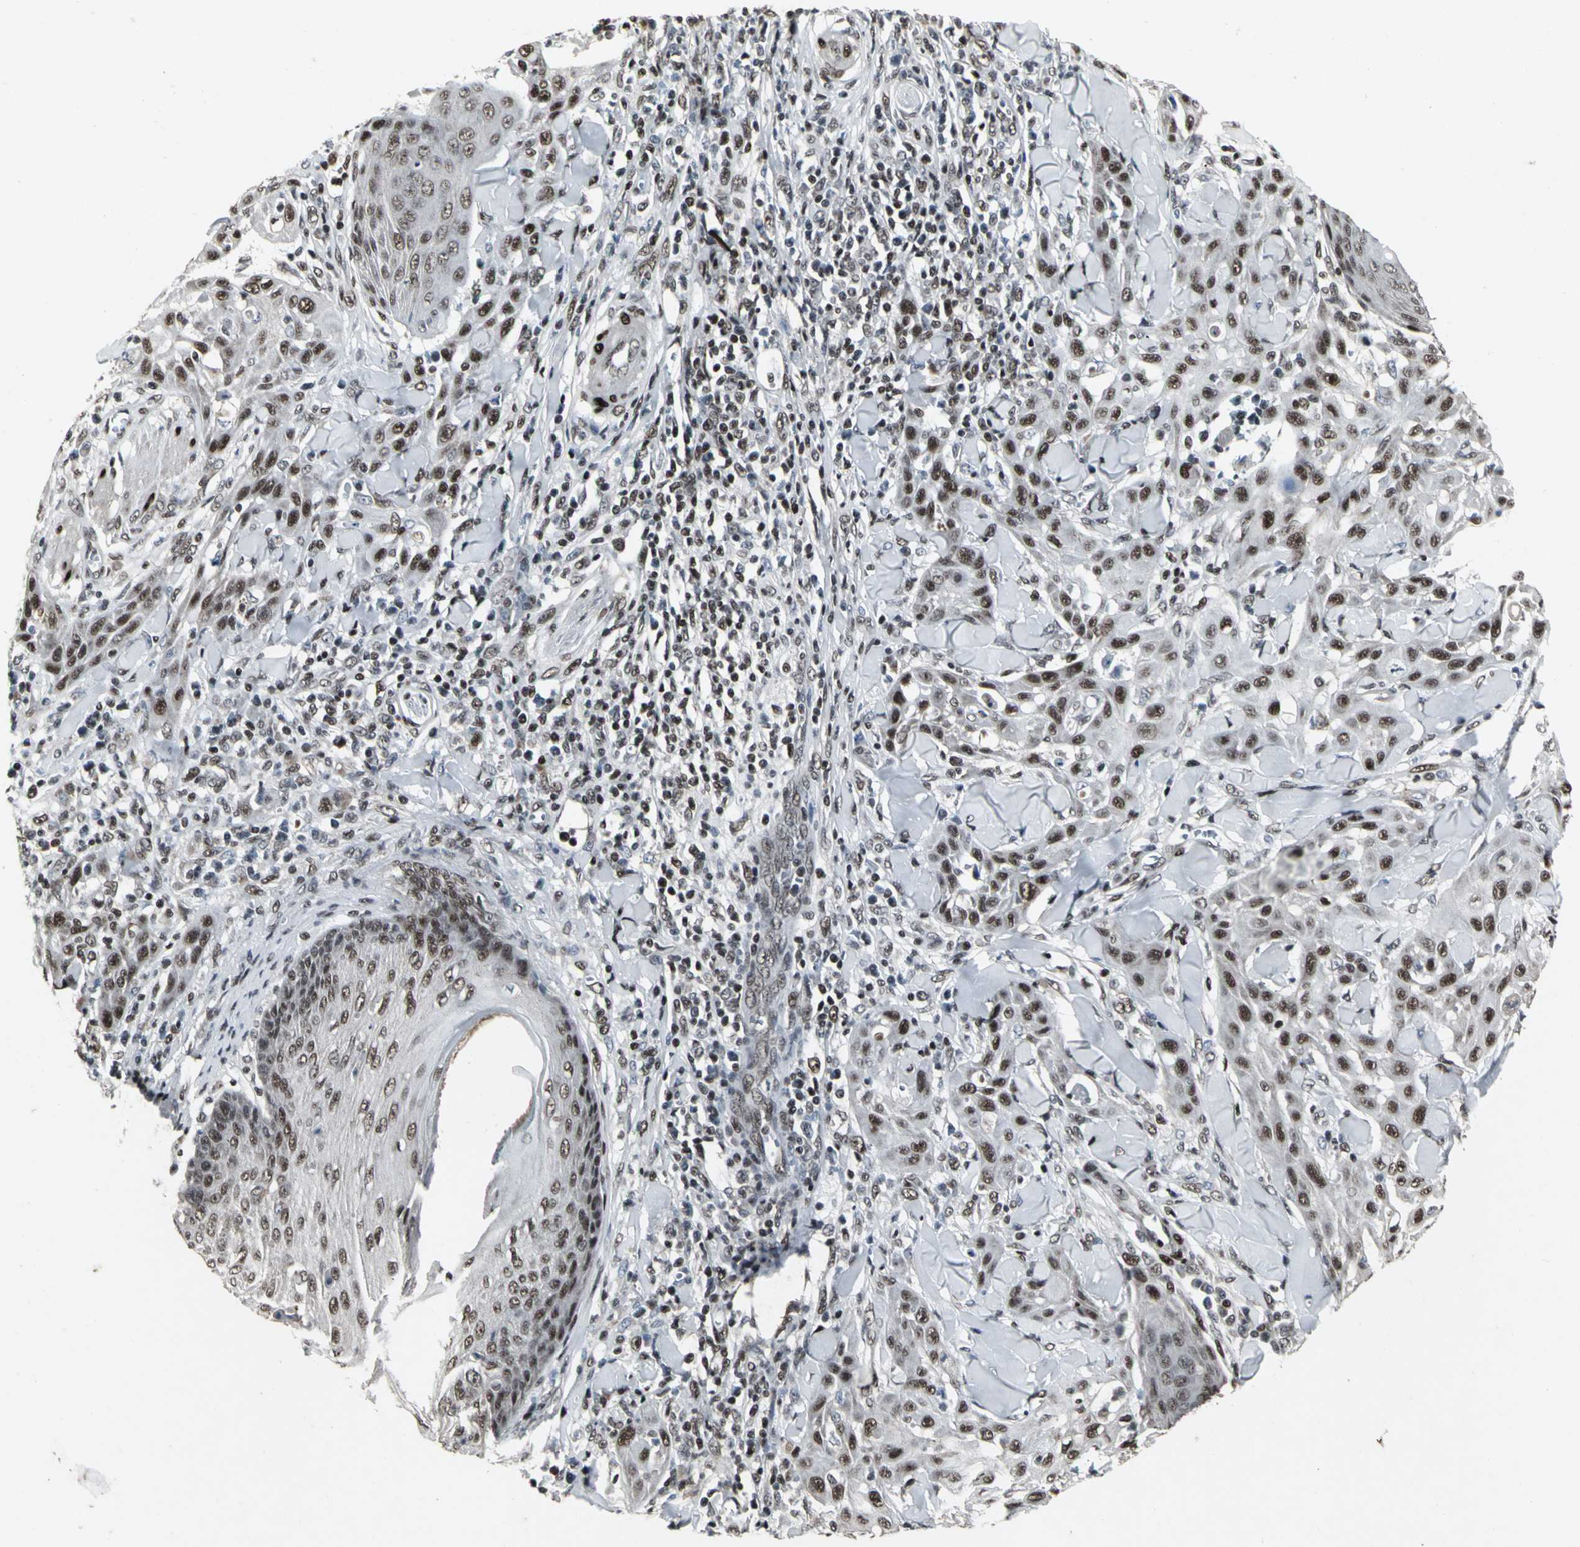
{"staining": {"intensity": "strong", "quantity": ">75%", "location": "nuclear"}, "tissue": "skin cancer", "cell_type": "Tumor cells", "image_type": "cancer", "snomed": [{"axis": "morphology", "description": "Squamous cell carcinoma, NOS"}, {"axis": "topography", "description": "Skin"}], "caption": "Tumor cells demonstrate strong nuclear staining in approximately >75% of cells in skin squamous cell carcinoma. (Brightfield microscopy of DAB IHC at high magnification).", "gene": "SRF", "patient": {"sex": "male", "age": 24}}